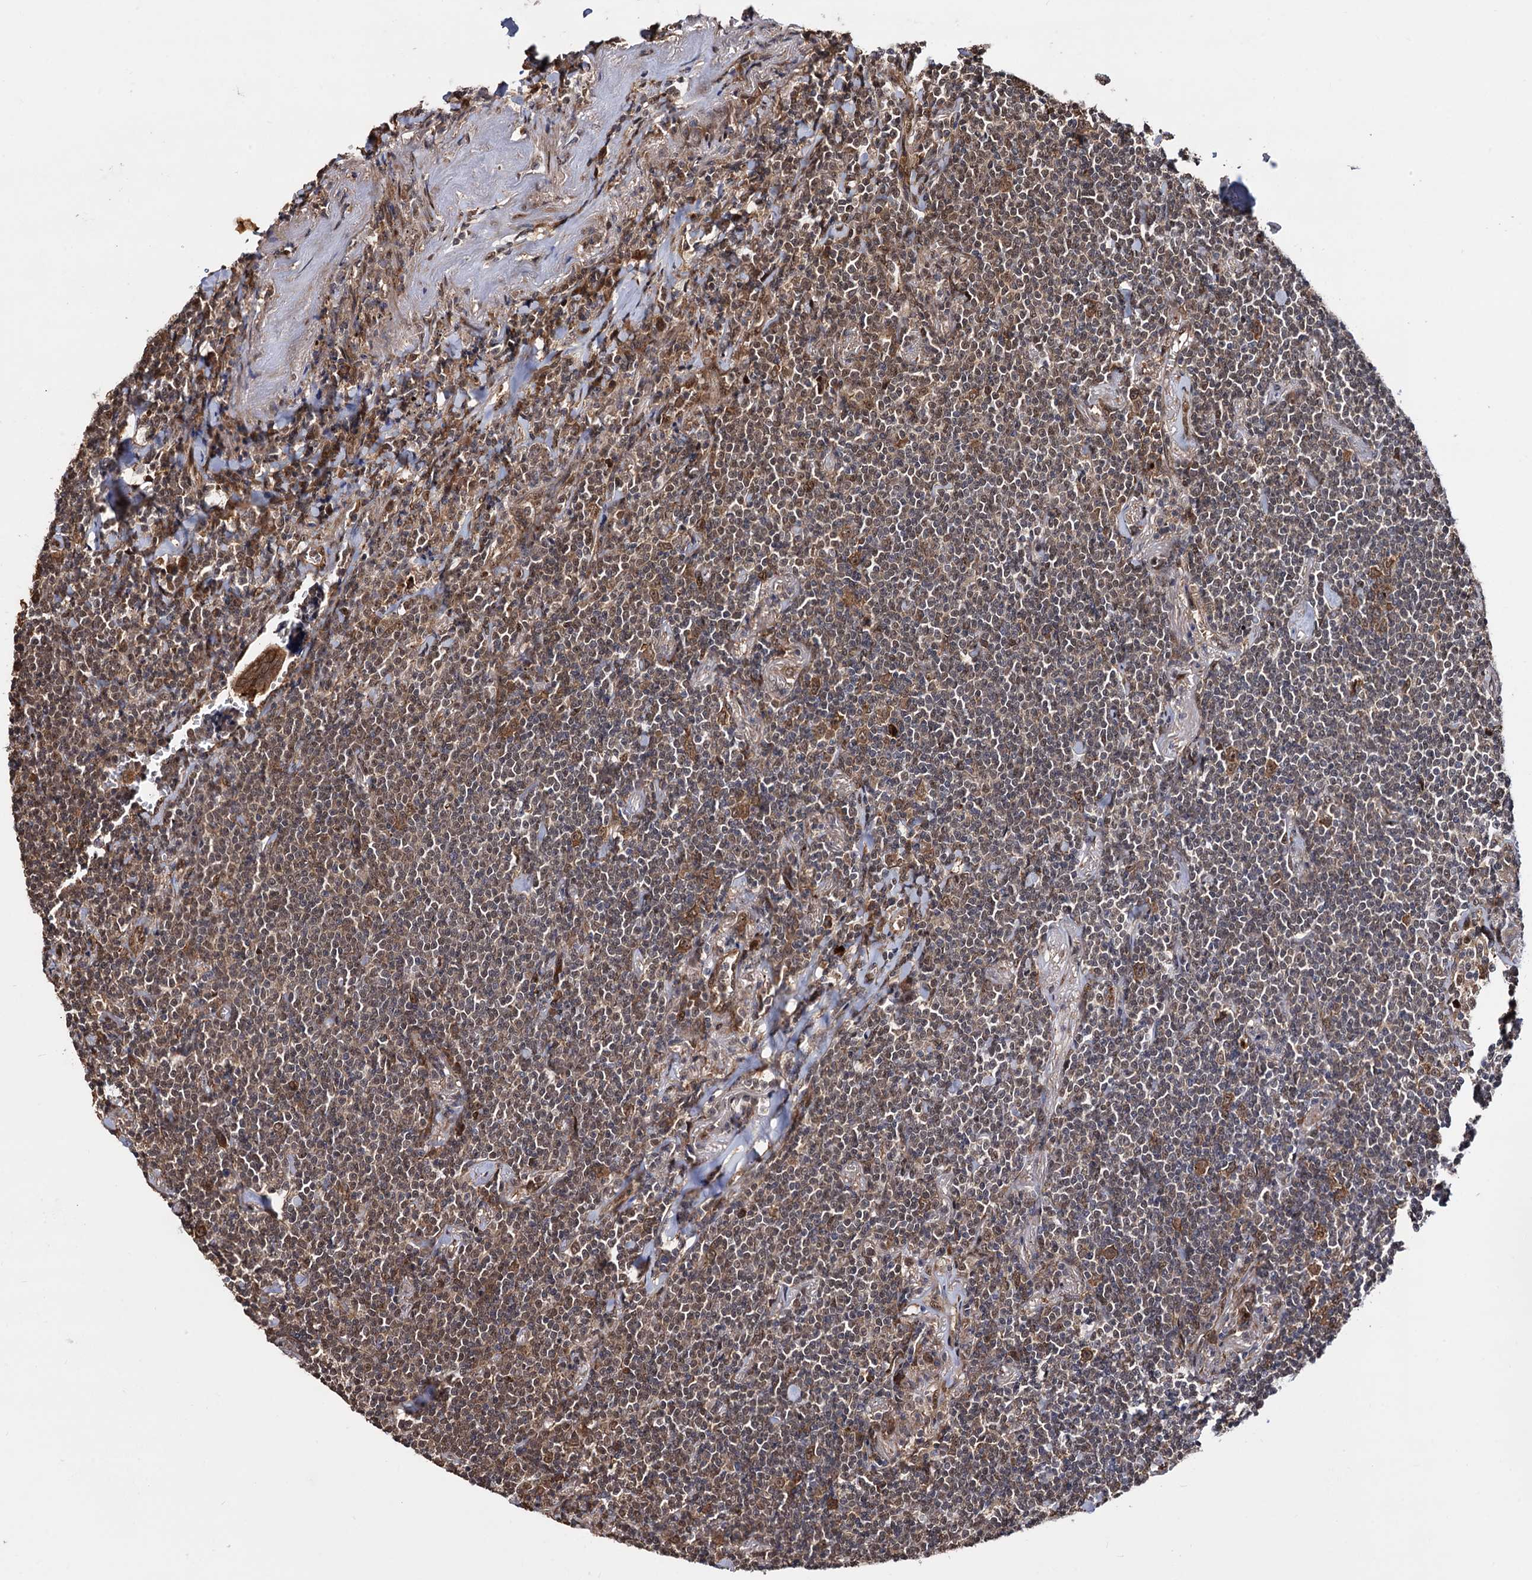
{"staining": {"intensity": "moderate", "quantity": "25%-75%", "location": "nuclear"}, "tissue": "lymphoma", "cell_type": "Tumor cells", "image_type": "cancer", "snomed": [{"axis": "morphology", "description": "Malignant lymphoma, non-Hodgkin's type, Low grade"}, {"axis": "topography", "description": "Lung"}], "caption": "Immunohistochemistry (IHC) staining of low-grade malignant lymphoma, non-Hodgkin's type, which displays medium levels of moderate nuclear positivity in approximately 25%-75% of tumor cells indicating moderate nuclear protein positivity. The staining was performed using DAB (brown) for protein detection and nuclei were counterstained in hematoxylin (blue).", "gene": "PIGB", "patient": {"sex": "female", "age": 71}}